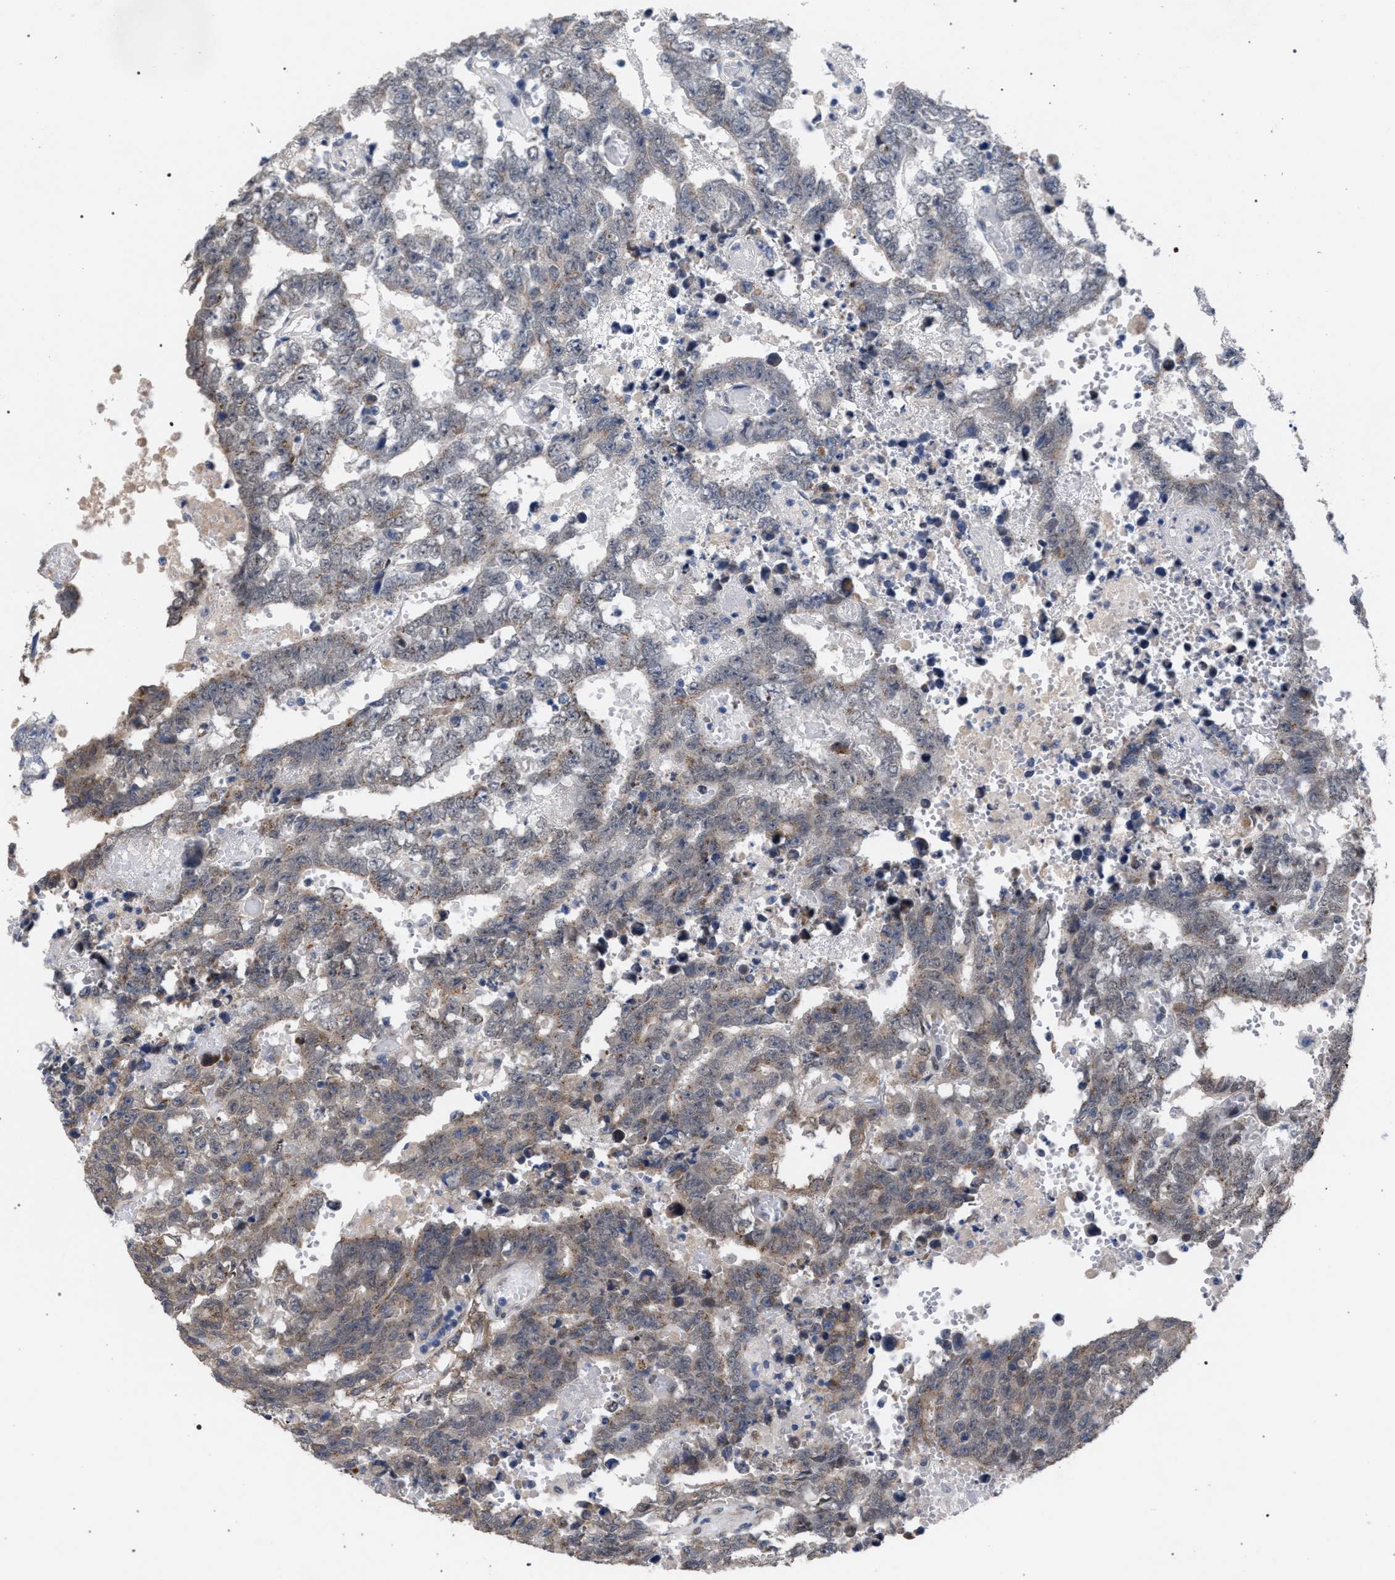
{"staining": {"intensity": "weak", "quantity": "<25%", "location": "cytoplasmic/membranous"}, "tissue": "testis cancer", "cell_type": "Tumor cells", "image_type": "cancer", "snomed": [{"axis": "morphology", "description": "Carcinoma, Embryonal, NOS"}, {"axis": "topography", "description": "Testis"}], "caption": "This is an immunohistochemistry (IHC) photomicrograph of human testis cancer (embryonal carcinoma). There is no expression in tumor cells.", "gene": "GOLGA2", "patient": {"sex": "male", "age": 25}}